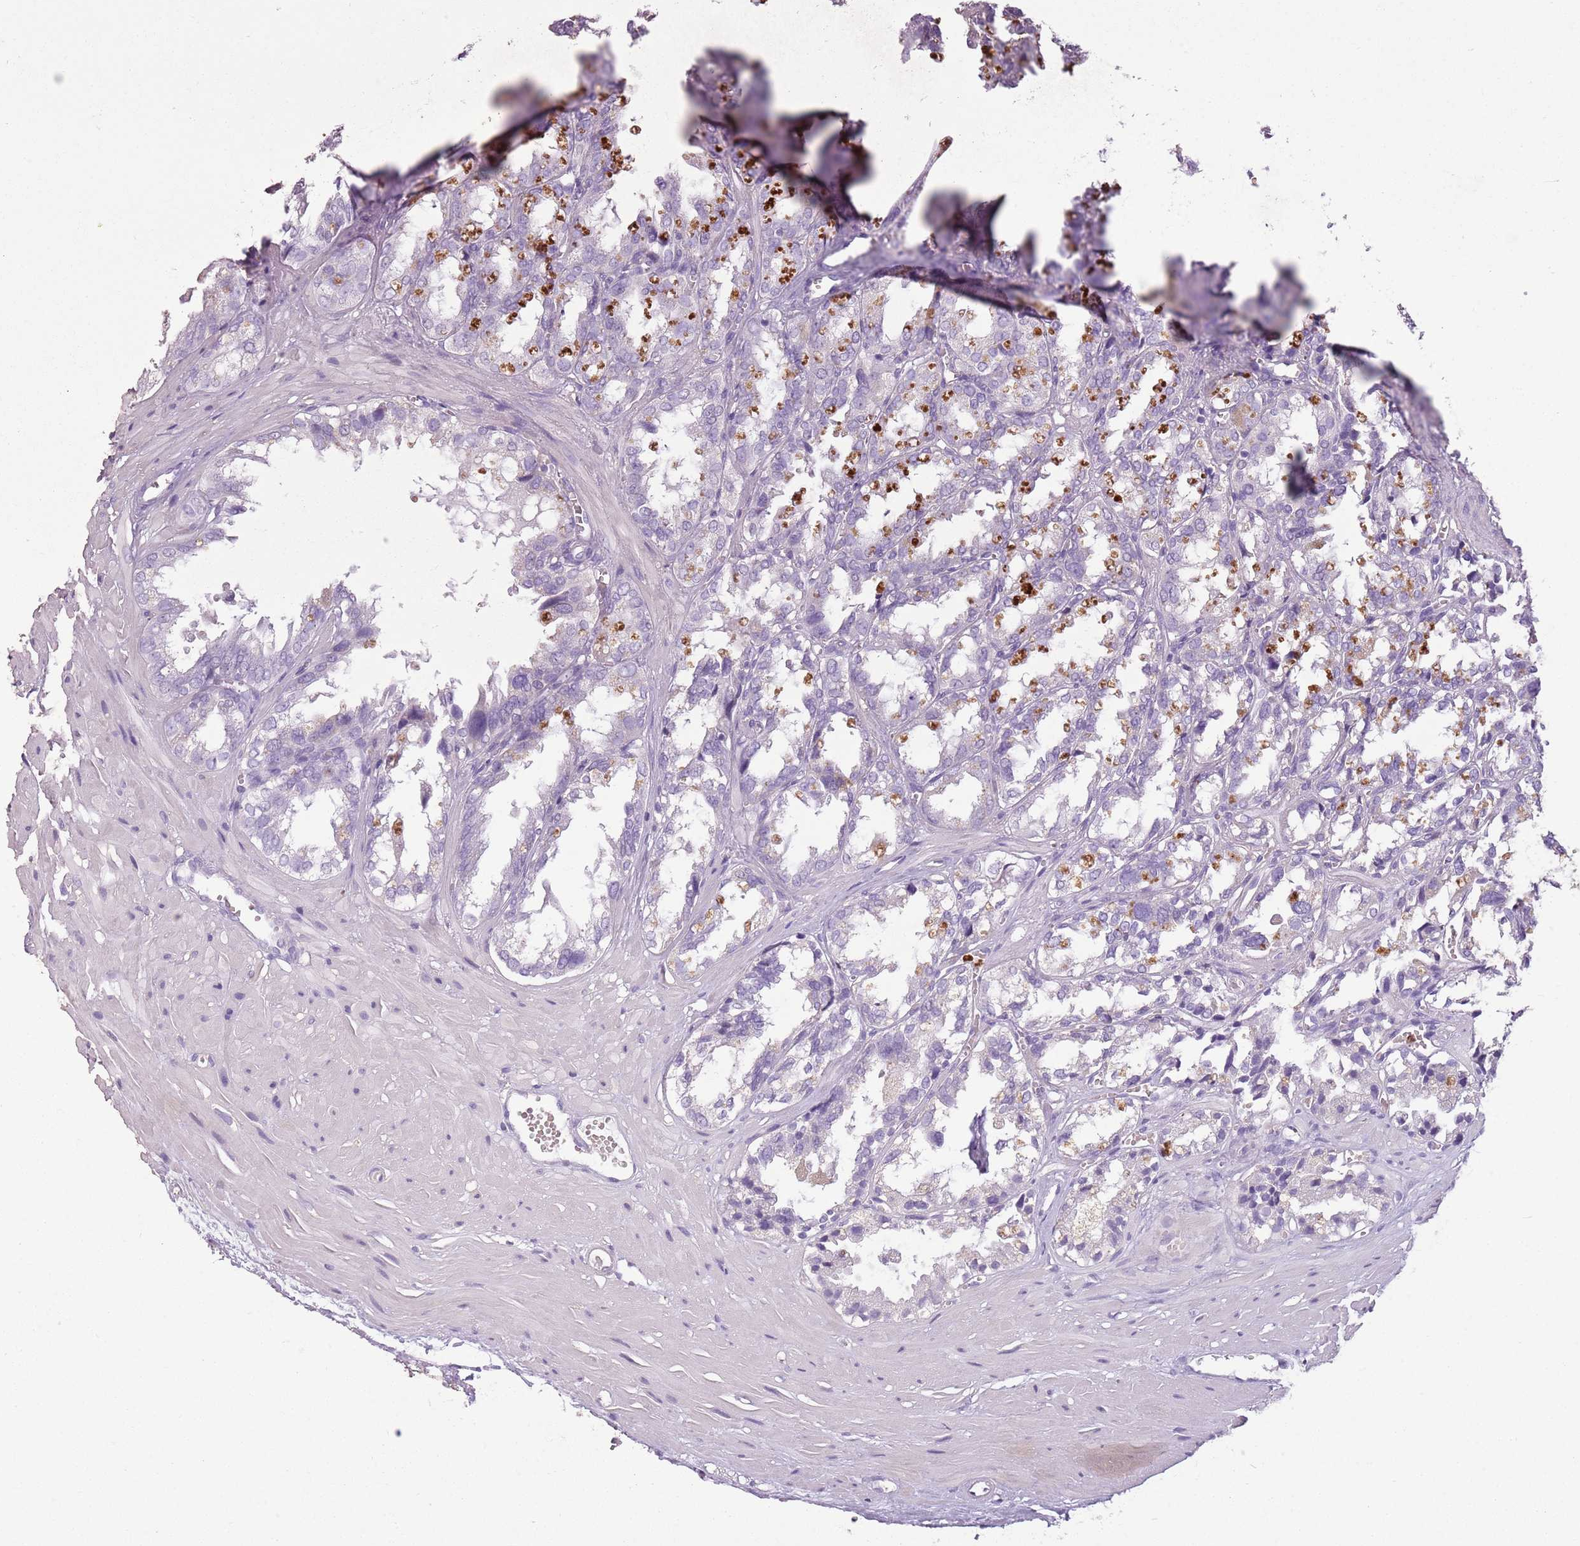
{"staining": {"intensity": "negative", "quantity": "none", "location": "none"}, "tissue": "seminal vesicle", "cell_type": "Glandular cells", "image_type": "normal", "snomed": [{"axis": "morphology", "description": "Normal tissue, NOS"}, {"axis": "topography", "description": "Prostate"}, {"axis": "topography", "description": "Seminal veicle"}], "caption": "This is a photomicrograph of IHC staining of benign seminal vesicle, which shows no staining in glandular cells.", "gene": "CELF6", "patient": {"sex": "male", "age": 51}}